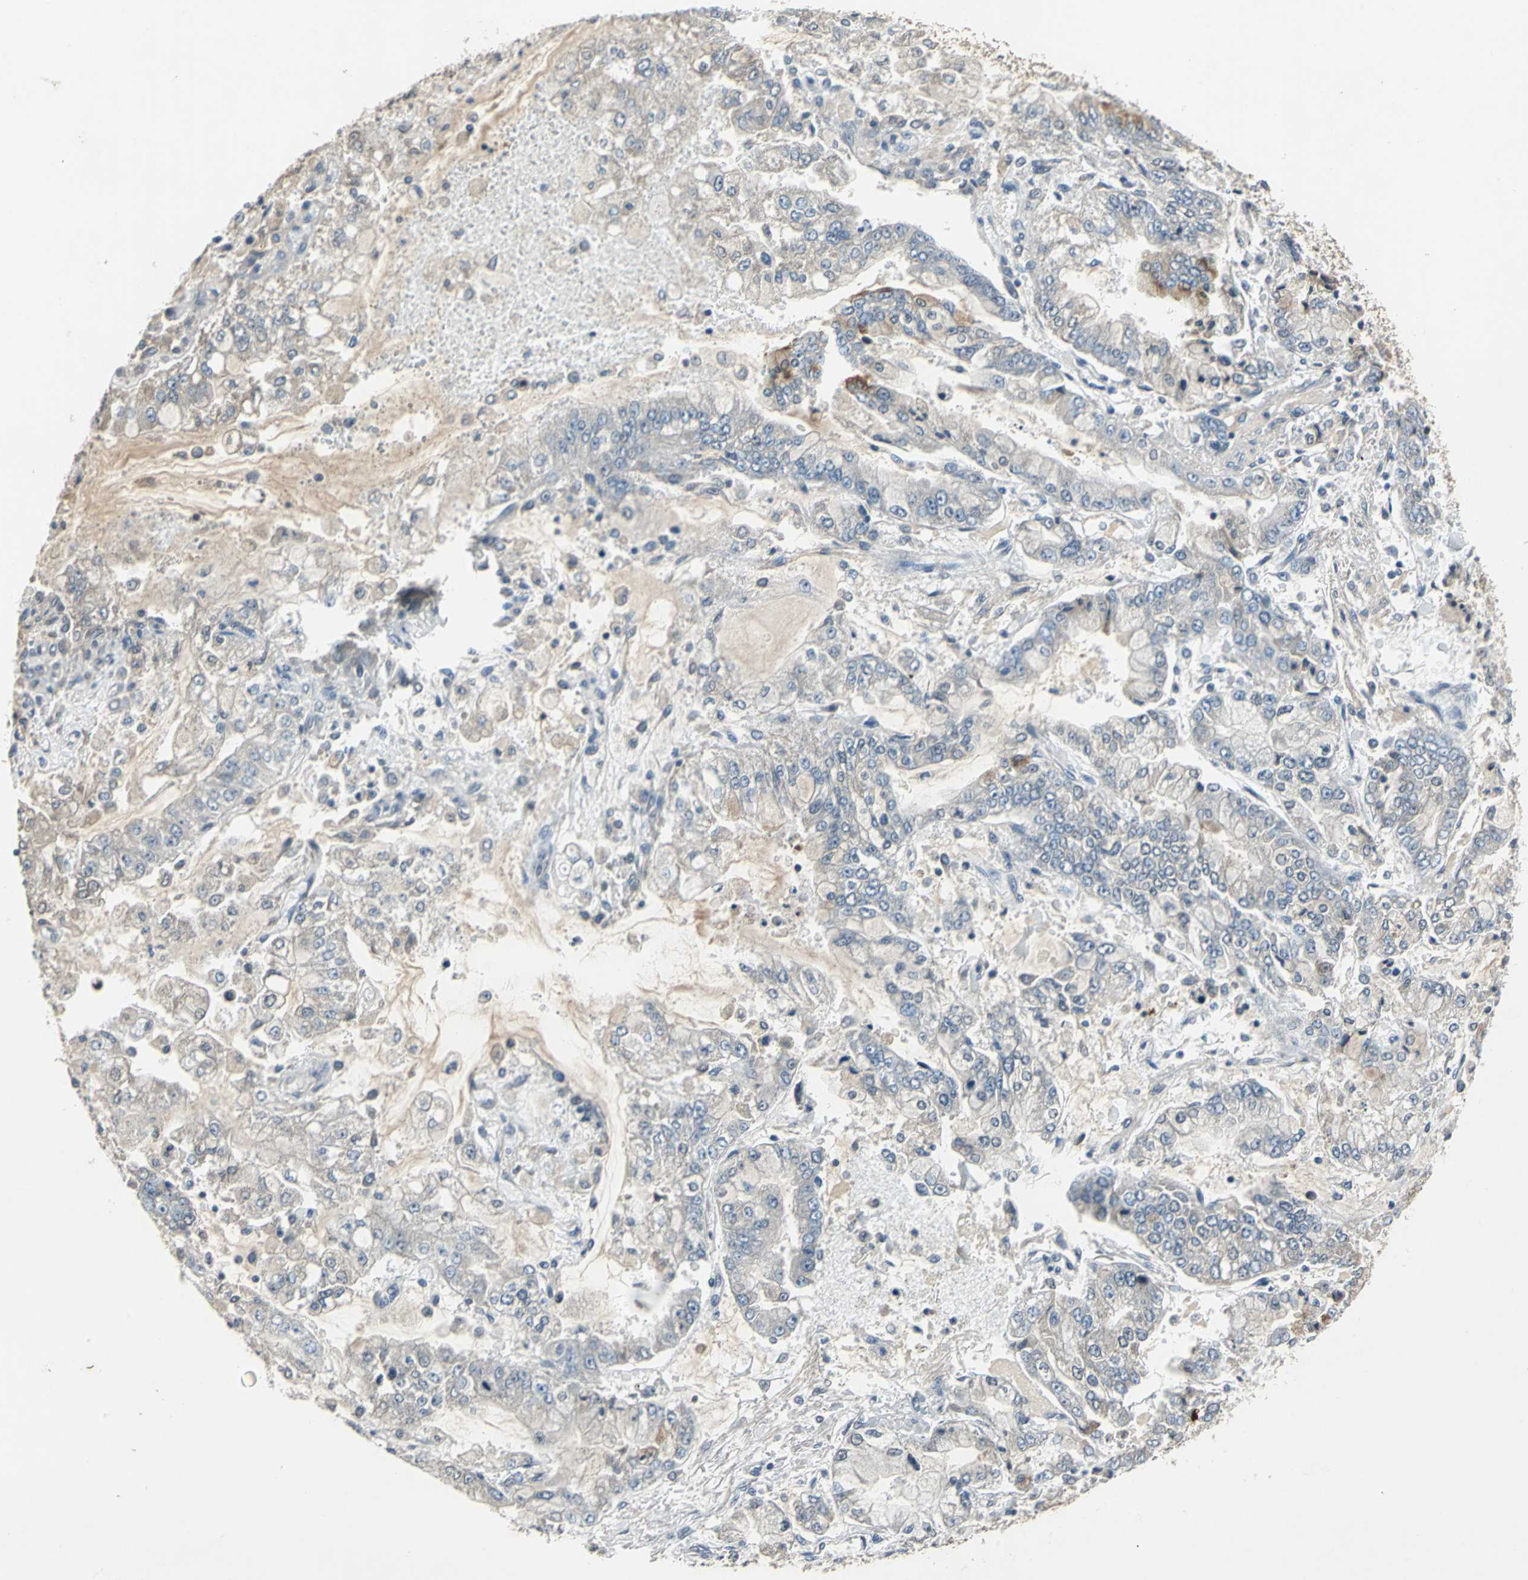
{"staining": {"intensity": "weak", "quantity": "<25%", "location": "cytoplasmic/membranous"}, "tissue": "stomach cancer", "cell_type": "Tumor cells", "image_type": "cancer", "snomed": [{"axis": "morphology", "description": "Adenocarcinoma, NOS"}, {"axis": "topography", "description": "Stomach"}], "caption": "This is a image of immunohistochemistry (IHC) staining of adenocarcinoma (stomach), which shows no staining in tumor cells.", "gene": "SLC2A13", "patient": {"sex": "male", "age": 76}}